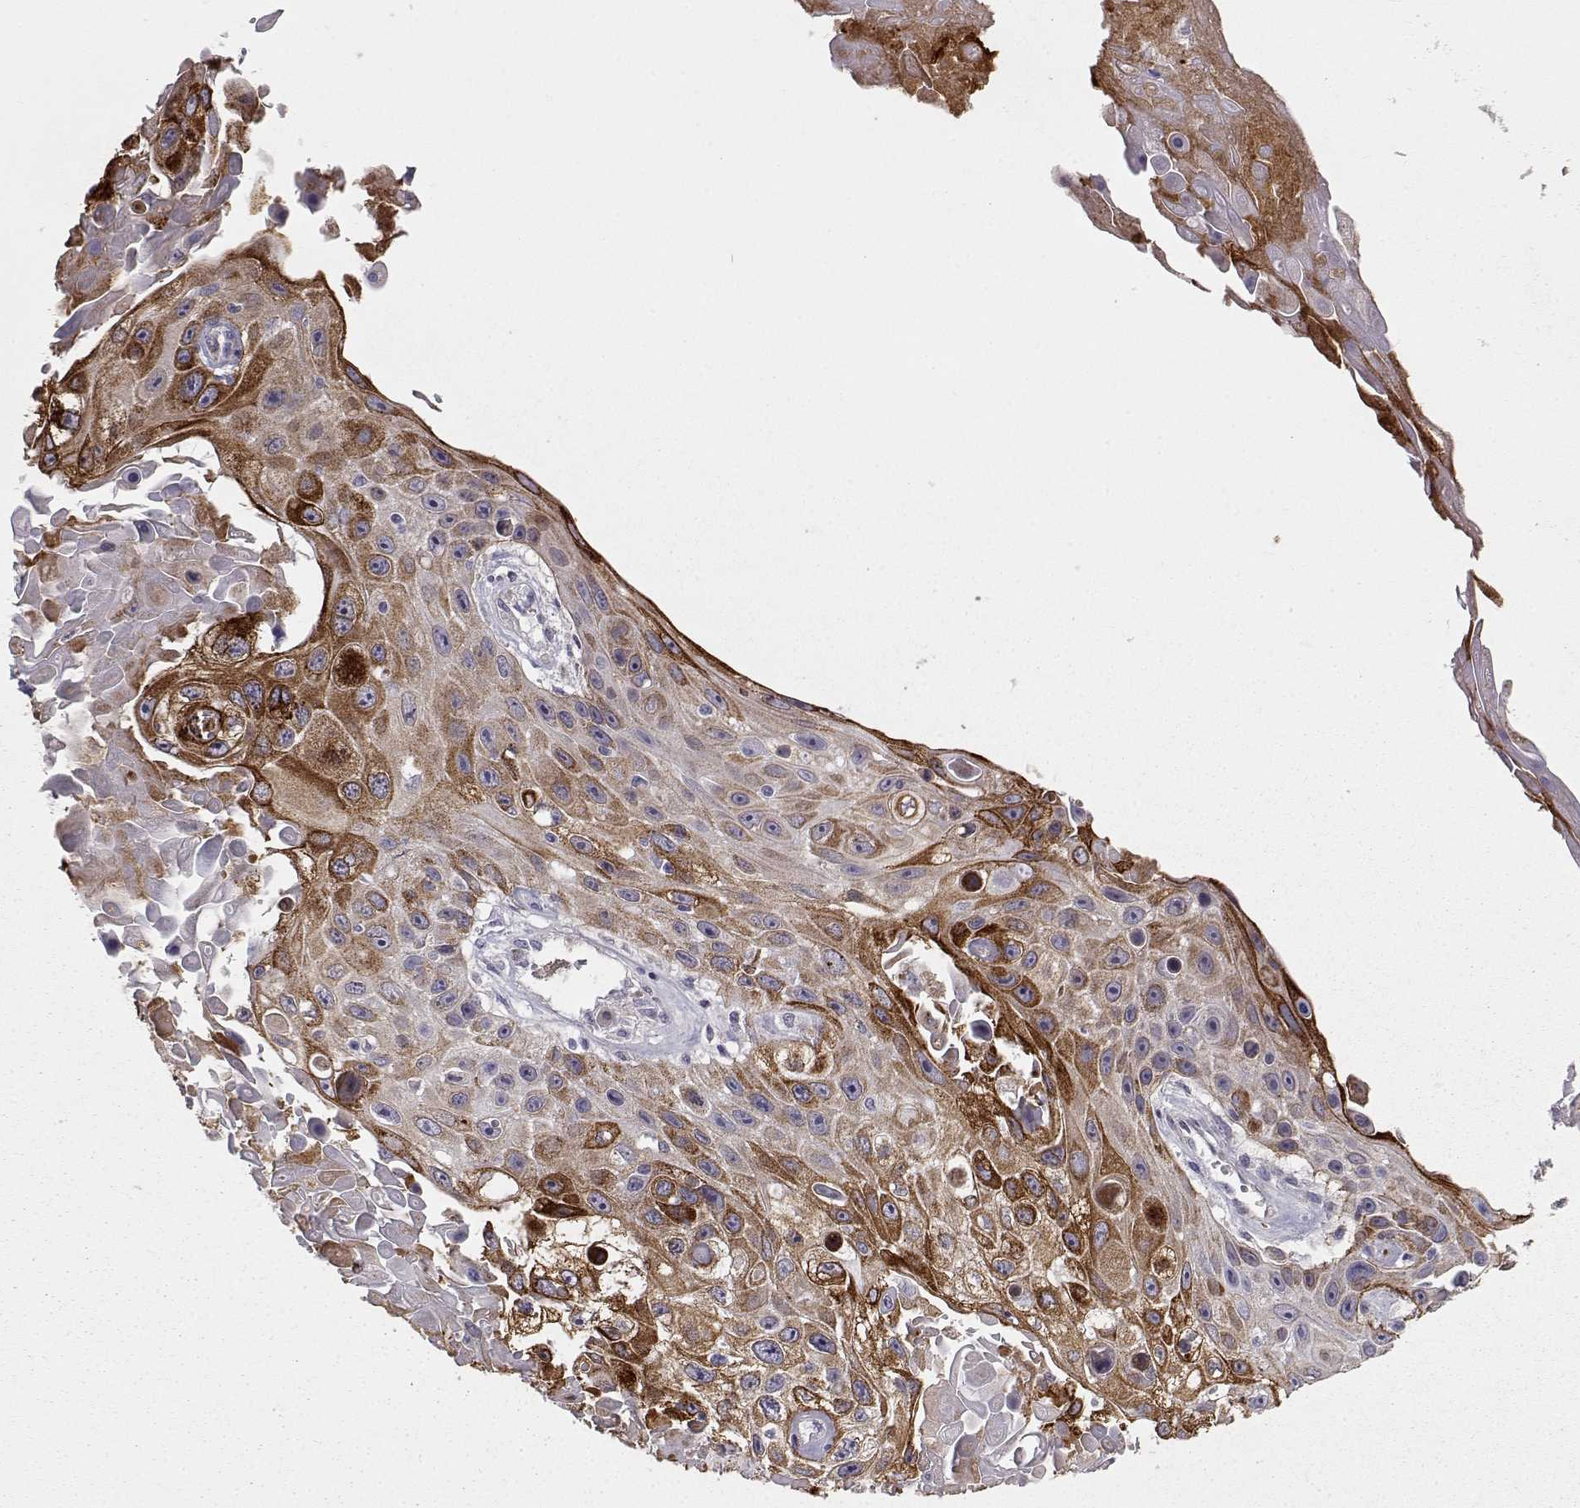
{"staining": {"intensity": "strong", "quantity": ">75%", "location": "cytoplasmic/membranous"}, "tissue": "skin cancer", "cell_type": "Tumor cells", "image_type": "cancer", "snomed": [{"axis": "morphology", "description": "Squamous cell carcinoma, NOS"}, {"axis": "topography", "description": "Skin"}], "caption": "IHC photomicrograph of neoplastic tissue: human skin squamous cell carcinoma stained using immunohistochemistry reveals high levels of strong protein expression localized specifically in the cytoplasmic/membranous of tumor cells, appearing as a cytoplasmic/membranous brown color.", "gene": "LAMB3", "patient": {"sex": "male", "age": 82}}